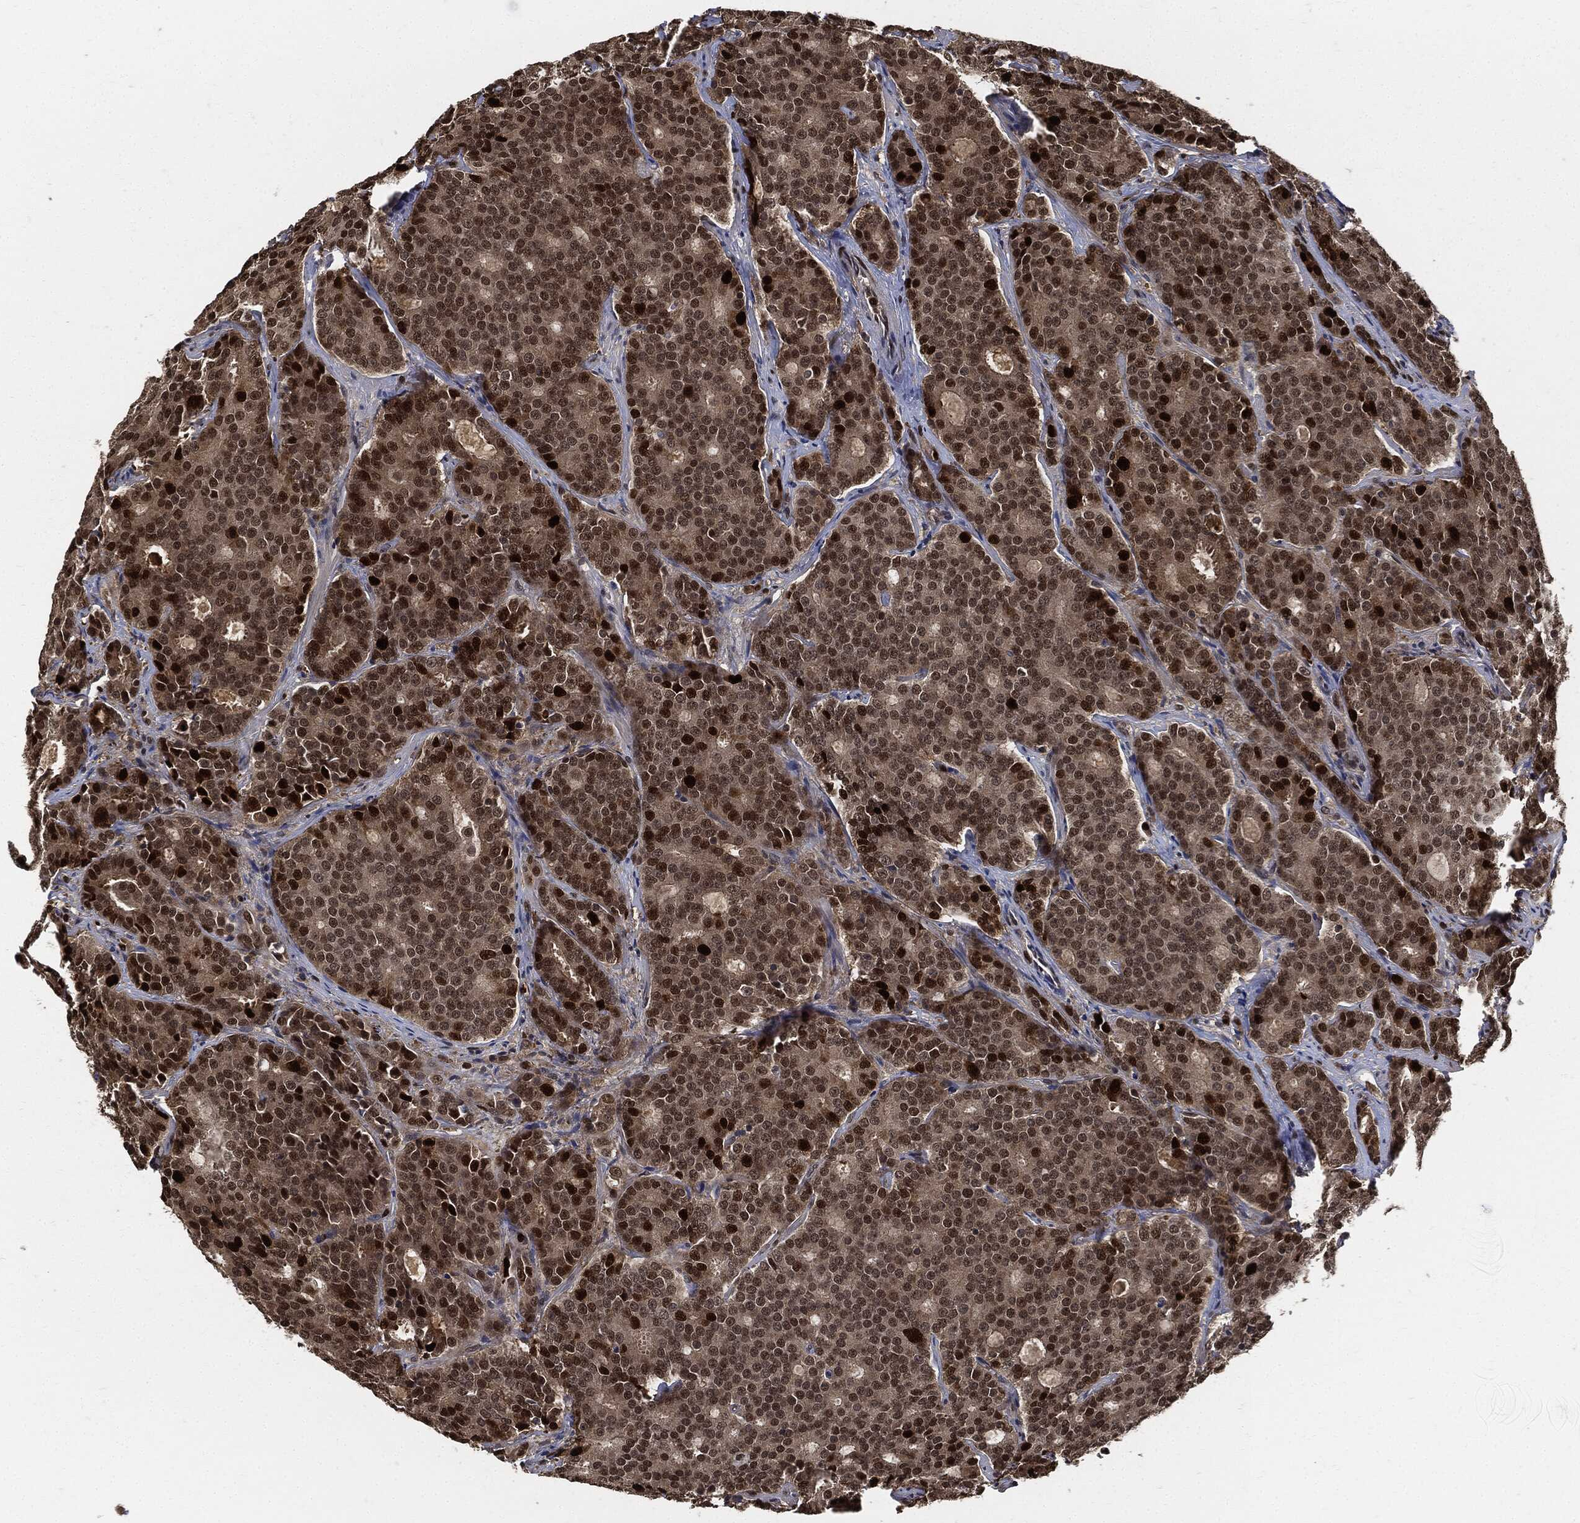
{"staining": {"intensity": "strong", "quantity": ">75%", "location": "nuclear"}, "tissue": "prostate cancer", "cell_type": "Tumor cells", "image_type": "cancer", "snomed": [{"axis": "morphology", "description": "Adenocarcinoma, NOS"}, {"axis": "topography", "description": "Prostate"}], "caption": "Immunohistochemical staining of prostate adenocarcinoma reveals high levels of strong nuclear positivity in approximately >75% of tumor cells.", "gene": "PCNA", "patient": {"sex": "male", "age": 71}}